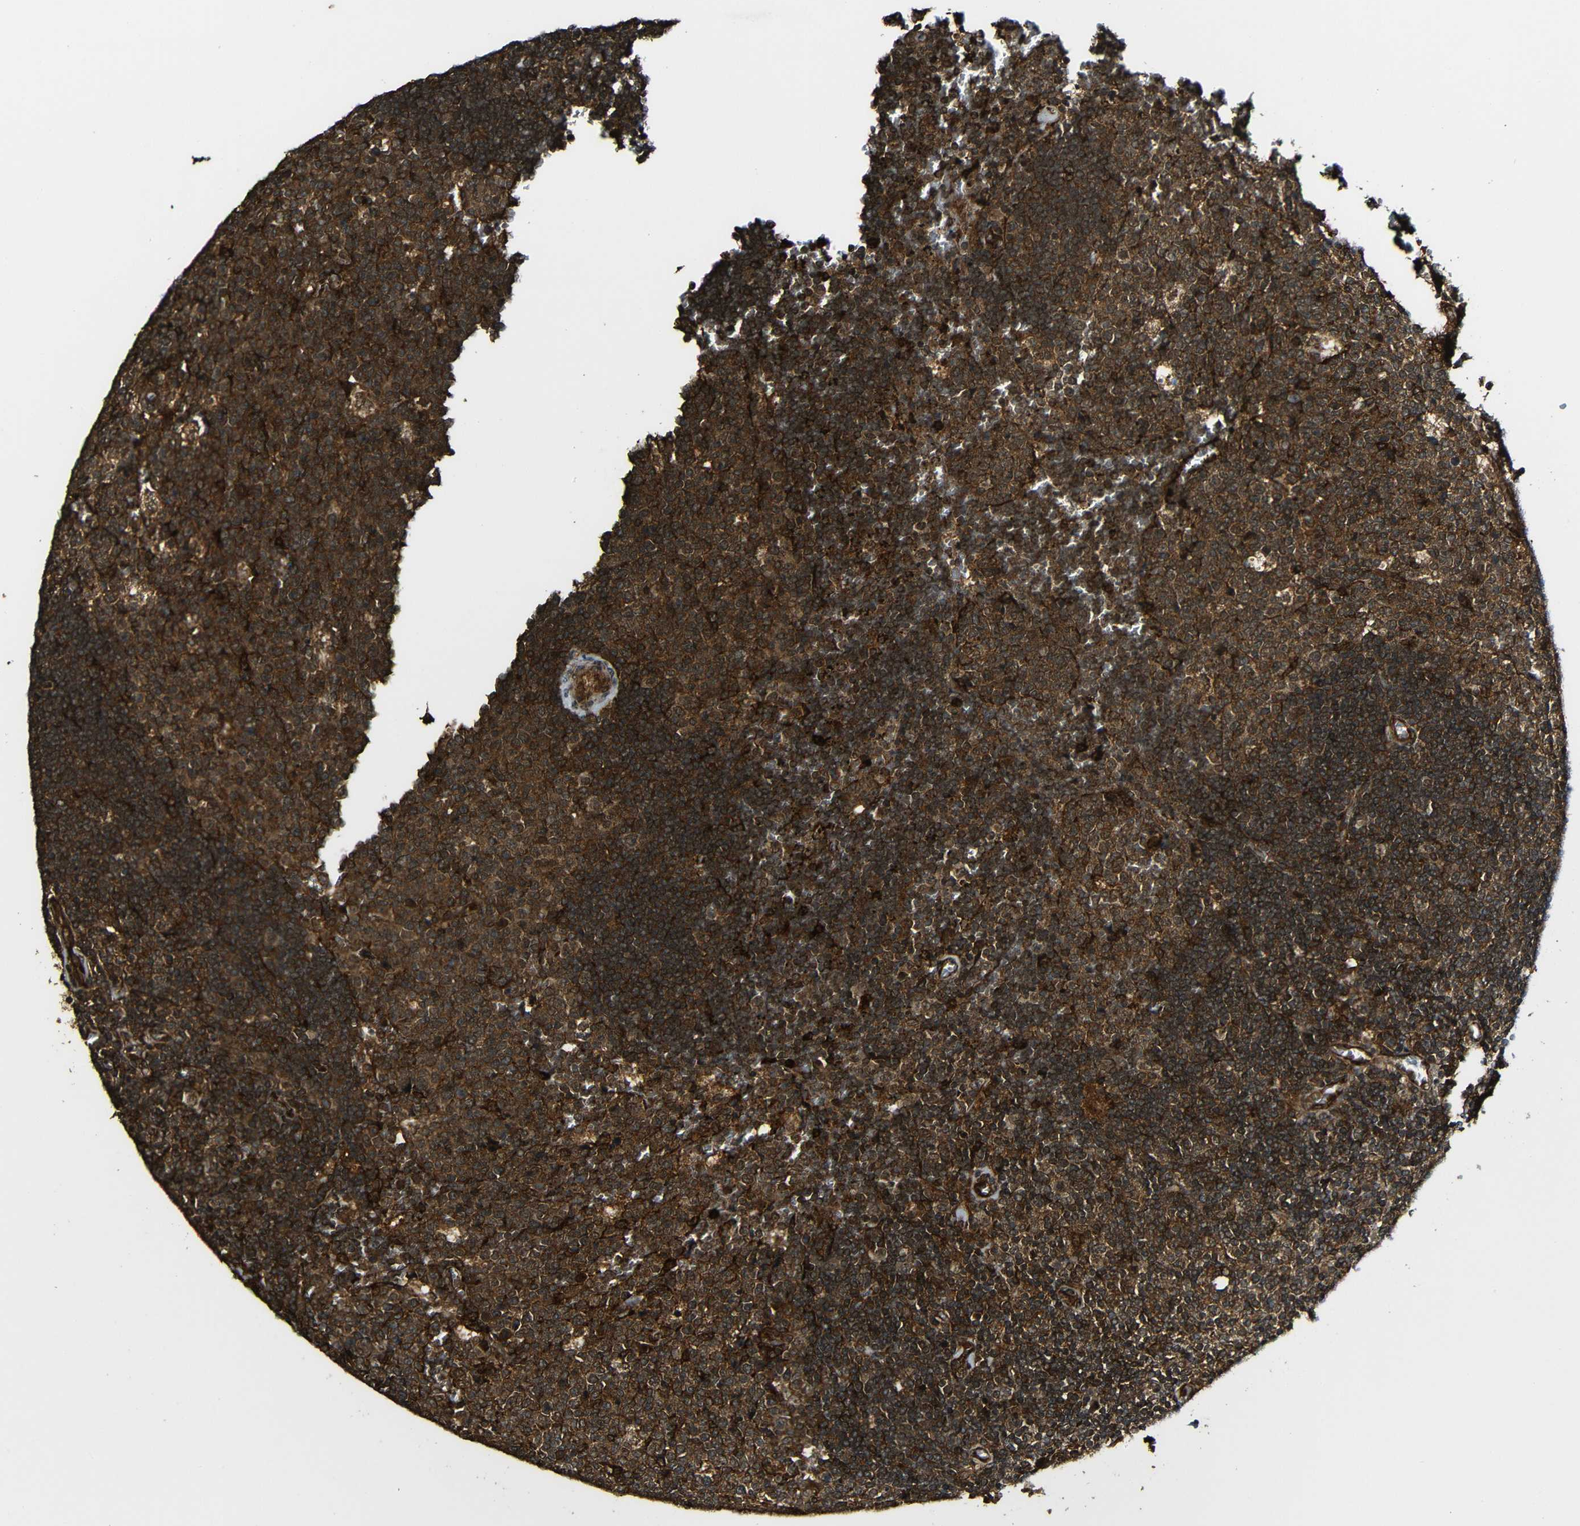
{"staining": {"intensity": "strong", "quantity": ">75%", "location": "cytoplasmic/membranous"}, "tissue": "lymph node", "cell_type": "Germinal center cells", "image_type": "normal", "snomed": [{"axis": "morphology", "description": "Normal tissue, NOS"}, {"axis": "topography", "description": "Lymph node"}, {"axis": "topography", "description": "Salivary gland"}], "caption": "Immunohistochemical staining of unremarkable human lymph node reveals high levels of strong cytoplasmic/membranous positivity in approximately >75% of germinal center cells. (brown staining indicates protein expression, while blue staining denotes nuclei).", "gene": "CASP8", "patient": {"sex": "male", "age": 8}}